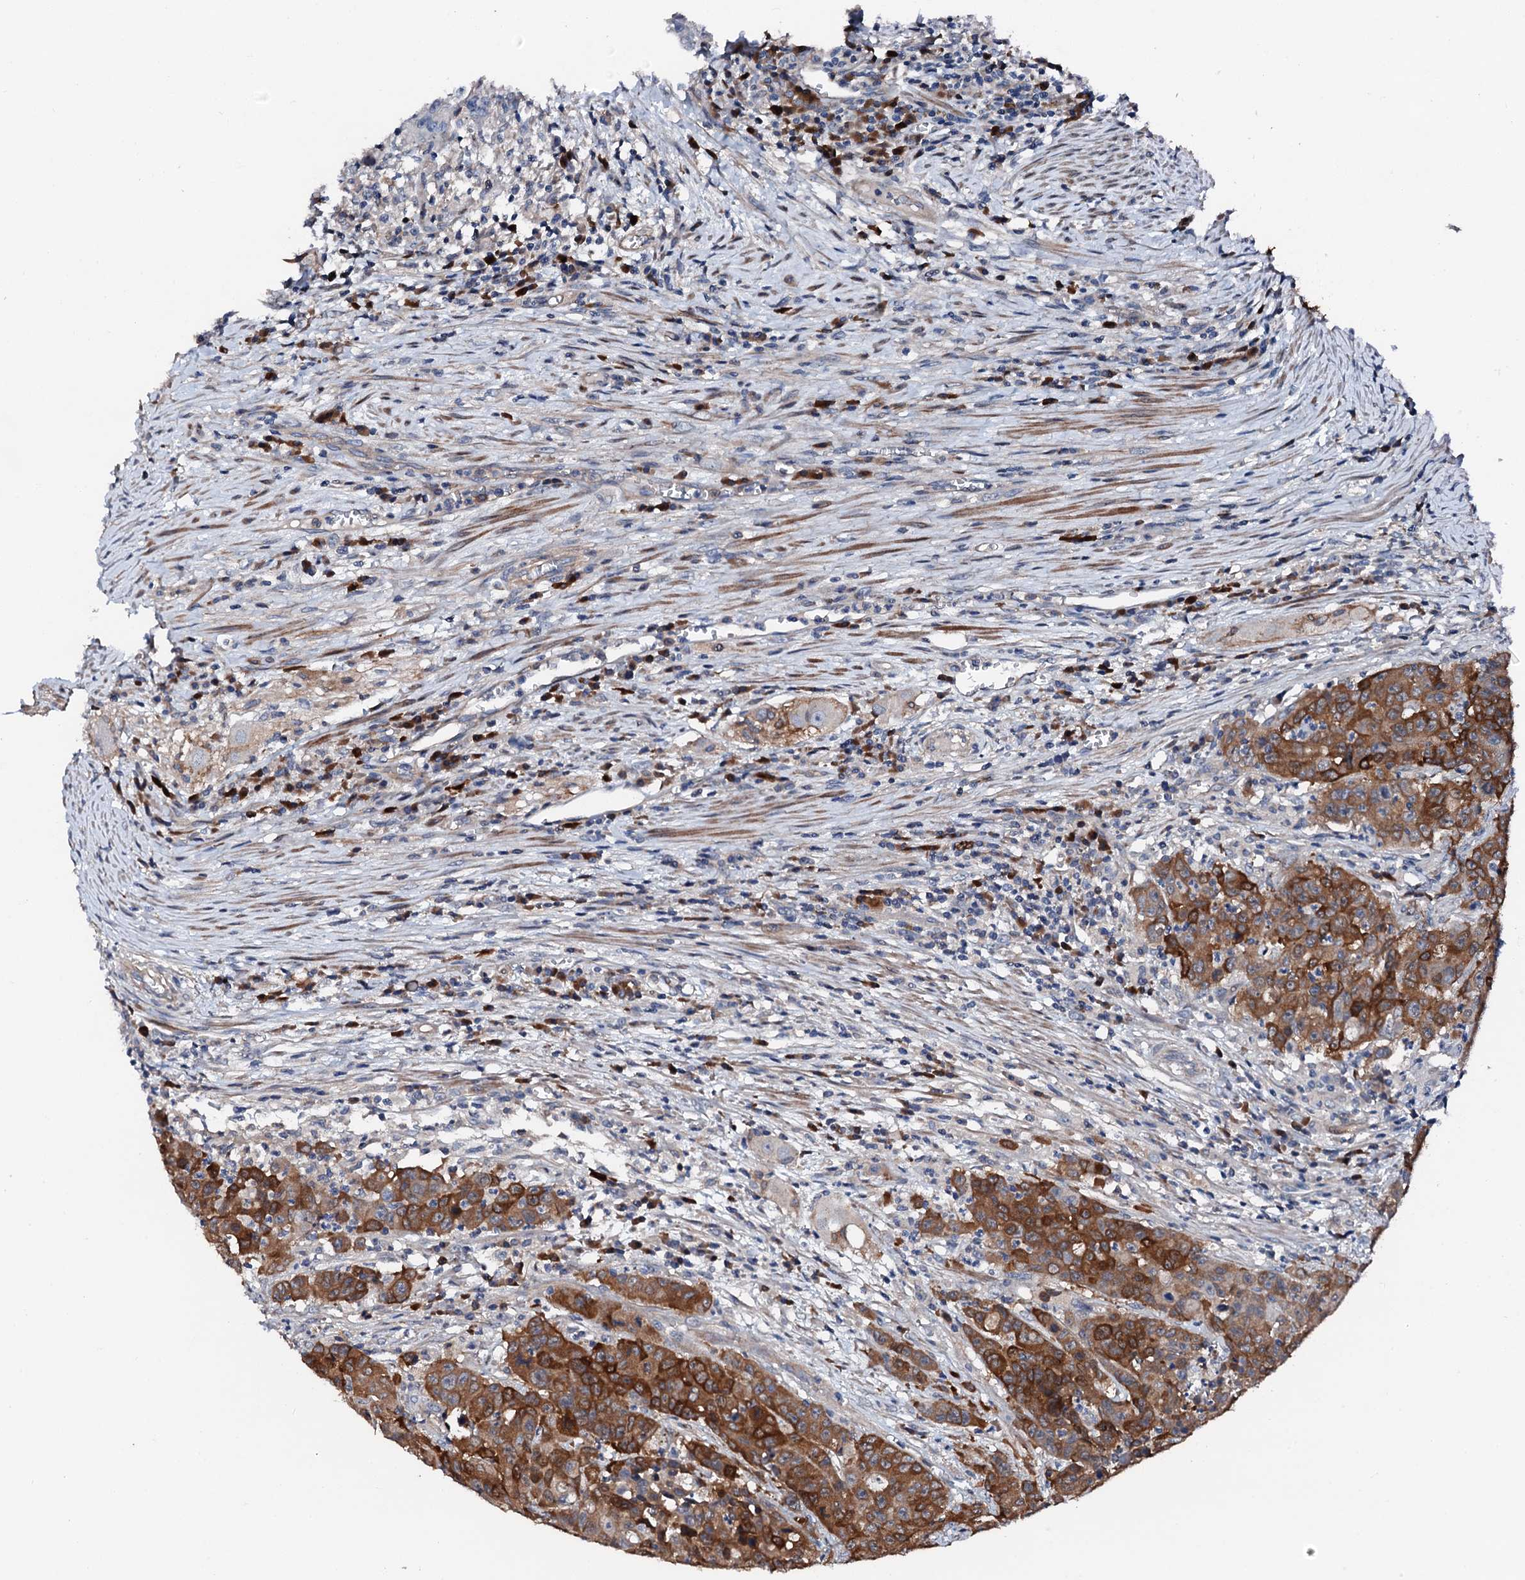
{"staining": {"intensity": "moderate", "quantity": ">75%", "location": "cytoplasmic/membranous"}, "tissue": "colorectal cancer", "cell_type": "Tumor cells", "image_type": "cancer", "snomed": [{"axis": "morphology", "description": "Adenocarcinoma, NOS"}, {"axis": "topography", "description": "Colon"}], "caption": "Immunohistochemical staining of human colorectal cancer (adenocarcinoma) reveals medium levels of moderate cytoplasmic/membranous expression in approximately >75% of tumor cells.", "gene": "GFOD2", "patient": {"sex": "male", "age": 62}}